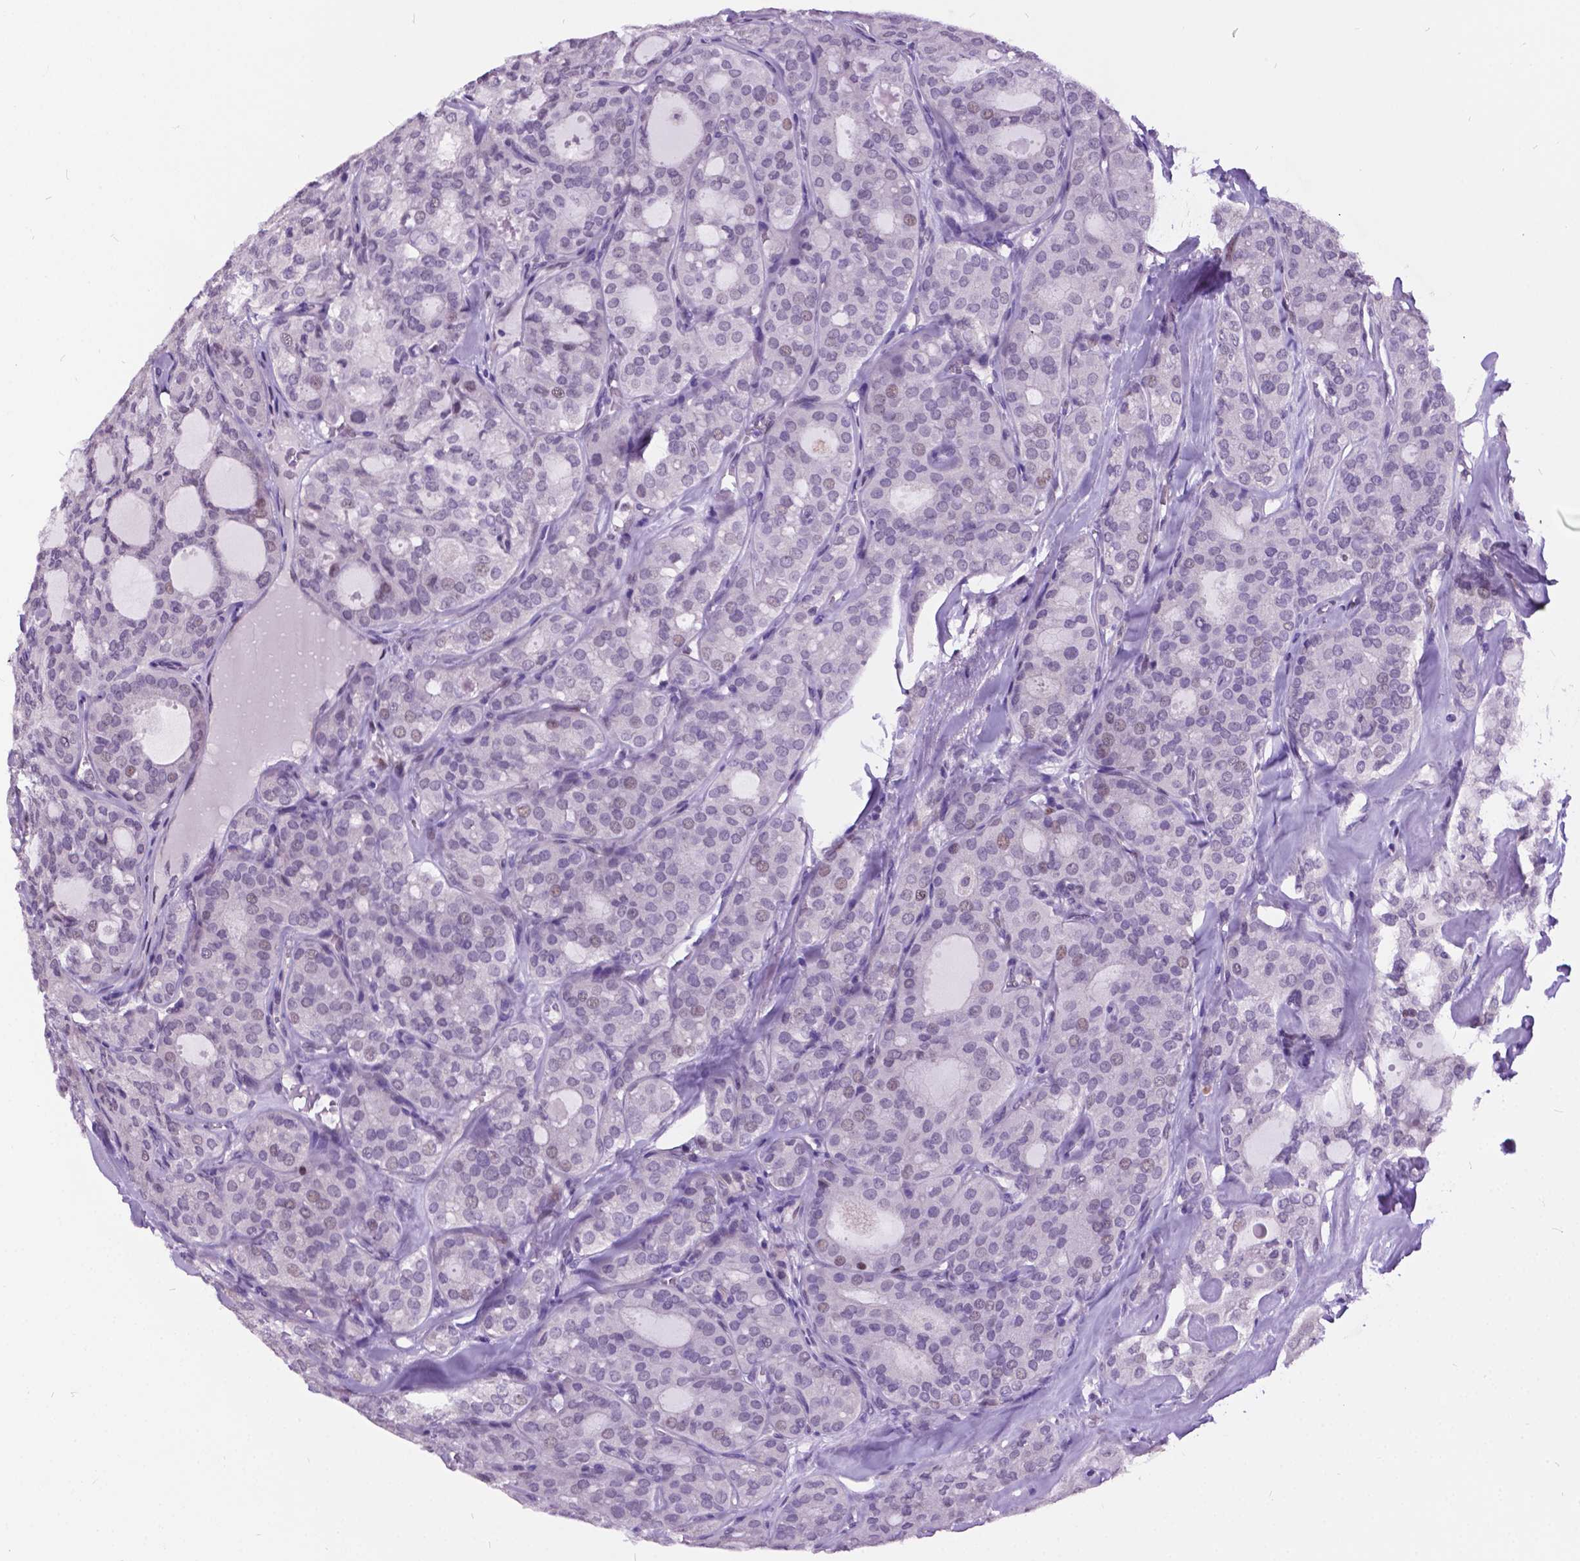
{"staining": {"intensity": "weak", "quantity": "<25%", "location": "nuclear"}, "tissue": "thyroid cancer", "cell_type": "Tumor cells", "image_type": "cancer", "snomed": [{"axis": "morphology", "description": "Follicular adenoma carcinoma, NOS"}, {"axis": "topography", "description": "Thyroid gland"}], "caption": "Tumor cells are negative for protein expression in human thyroid cancer.", "gene": "DPF3", "patient": {"sex": "male", "age": 75}}